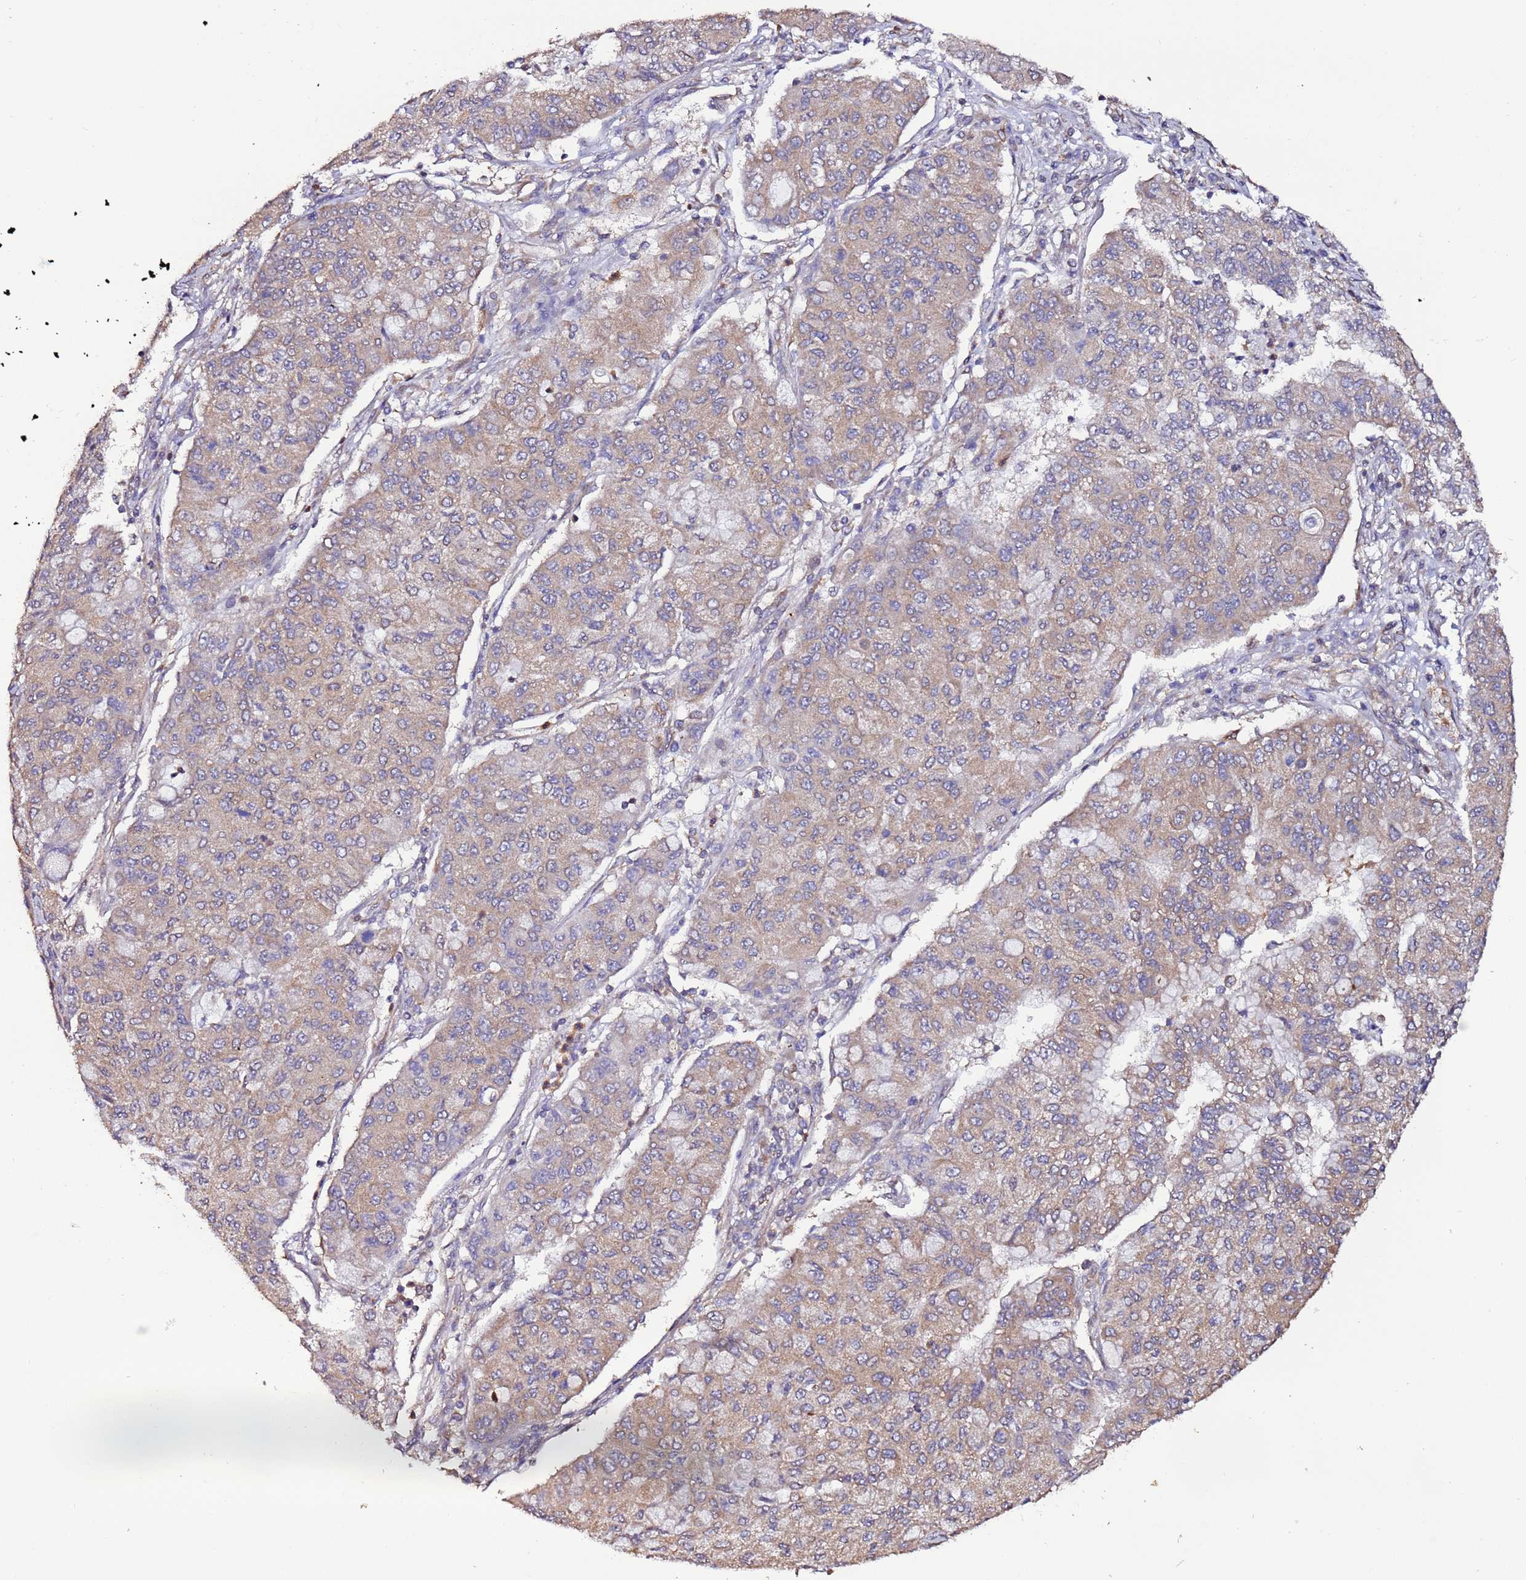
{"staining": {"intensity": "weak", "quantity": "25%-75%", "location": "cytoplasmic/membranous"}, "tissue": "lung cancer", "cell_type": "Tumor cells", "image_type": "cancer", "snomed": [{"axis": "morphology", "description": "Squamous cell carcinoma, NOS"}, {"axis": "topography", "description": "Lung"}], "caption": "Immunohistochemical staining of lung cancer displays low levels of weak cytoplasmic/membranous expression in approximately 25%-75% of tumor cells.", "gene": "SLC41A3", "patient": {"sex": "male", "age": 74}}